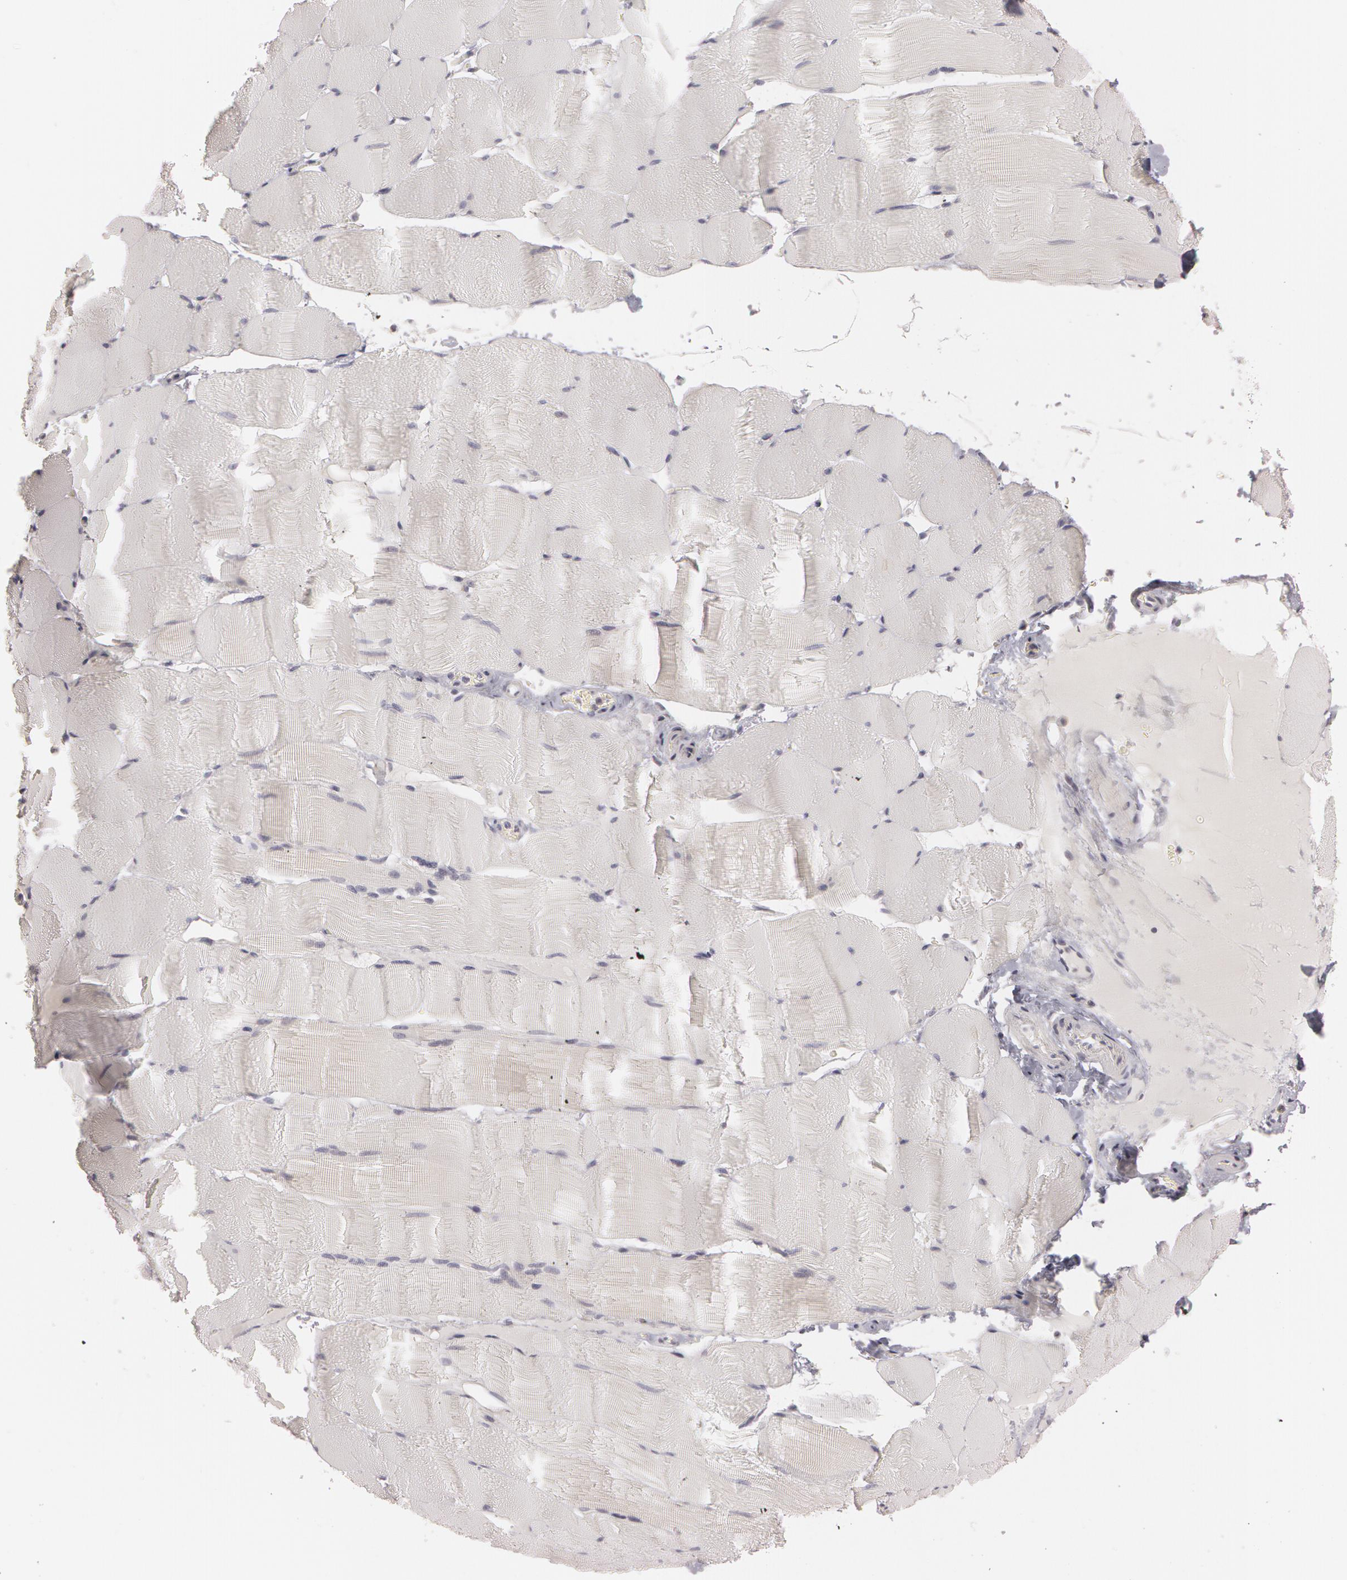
{"staining": {"intensity": "negative", "quantity": "none", "location": "none"}, "tissue": "skeletal muscle", "cell_type": "Myocytes", "image_type": "normal", "snomed": [{"axis": "morphology", "description": "Normal tissue, NOS"}, {"axis": "topography", "description": "Skeletal muscle"}], "caption": "A photomicrograph of skeletal muscle stained for a protein displays no brown staining in myocytes.", "gene": "RALGAPA1", "patient": {"sex": "male", "age": 62}}